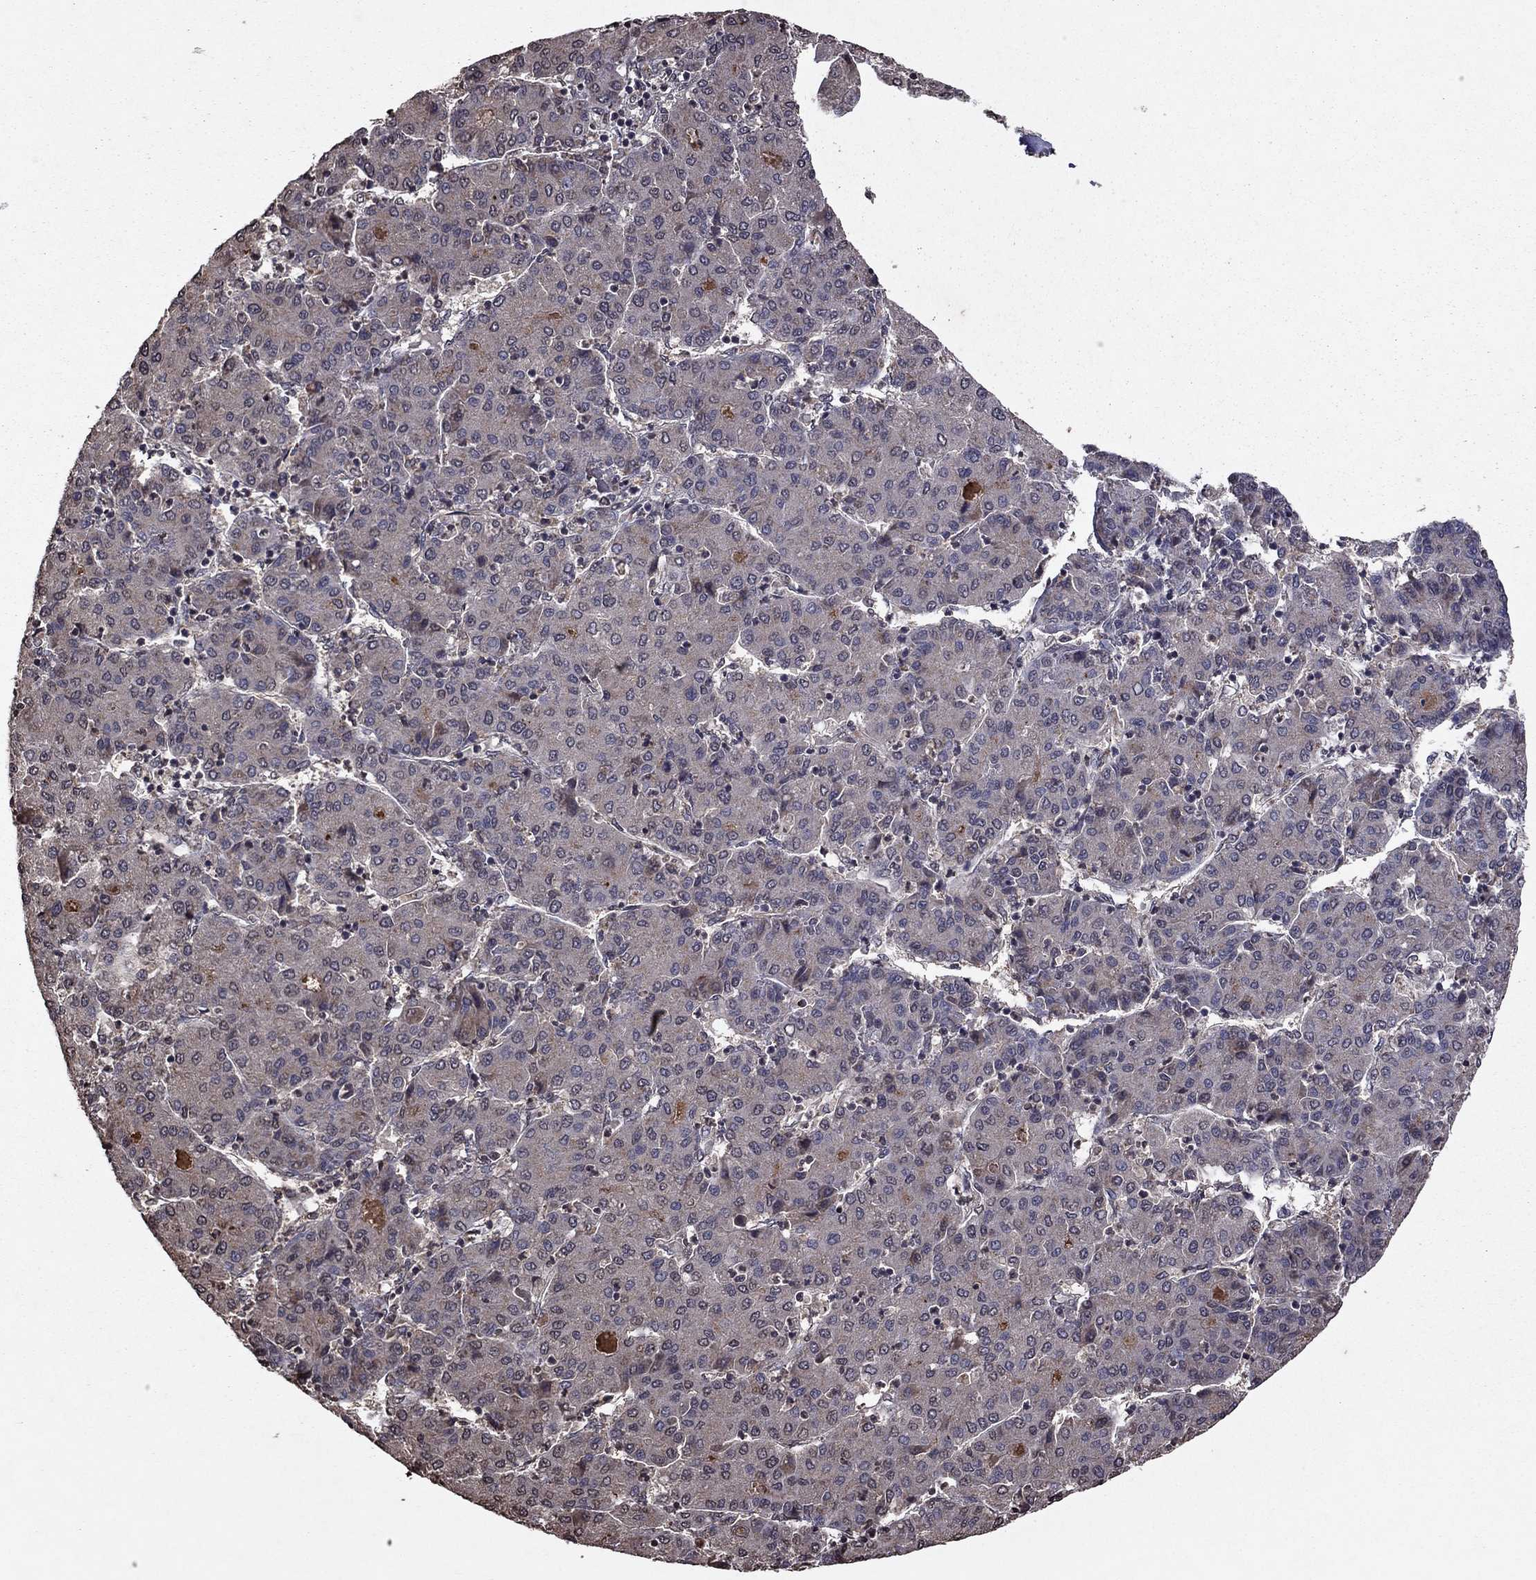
{"staining": {"intensity": "negative", "quantity": "none", "location": "none"}, "tissue": "liver cancer", "cell_type": "Tumor cells", "image_type": "cancer", "snomed": [{"axis": "morphology", "description": "Carcinoma, Hepatocellular, NOS"}, {"axis": "topography", "description": "Liver"}], "caption": "High power microscopy micrograph of an IHC photomicrograph of liver cancer, revealing no significant staining in tumor cells.", "gene": "NLGN1", "patient": {"sex": "male", "age": 65}}